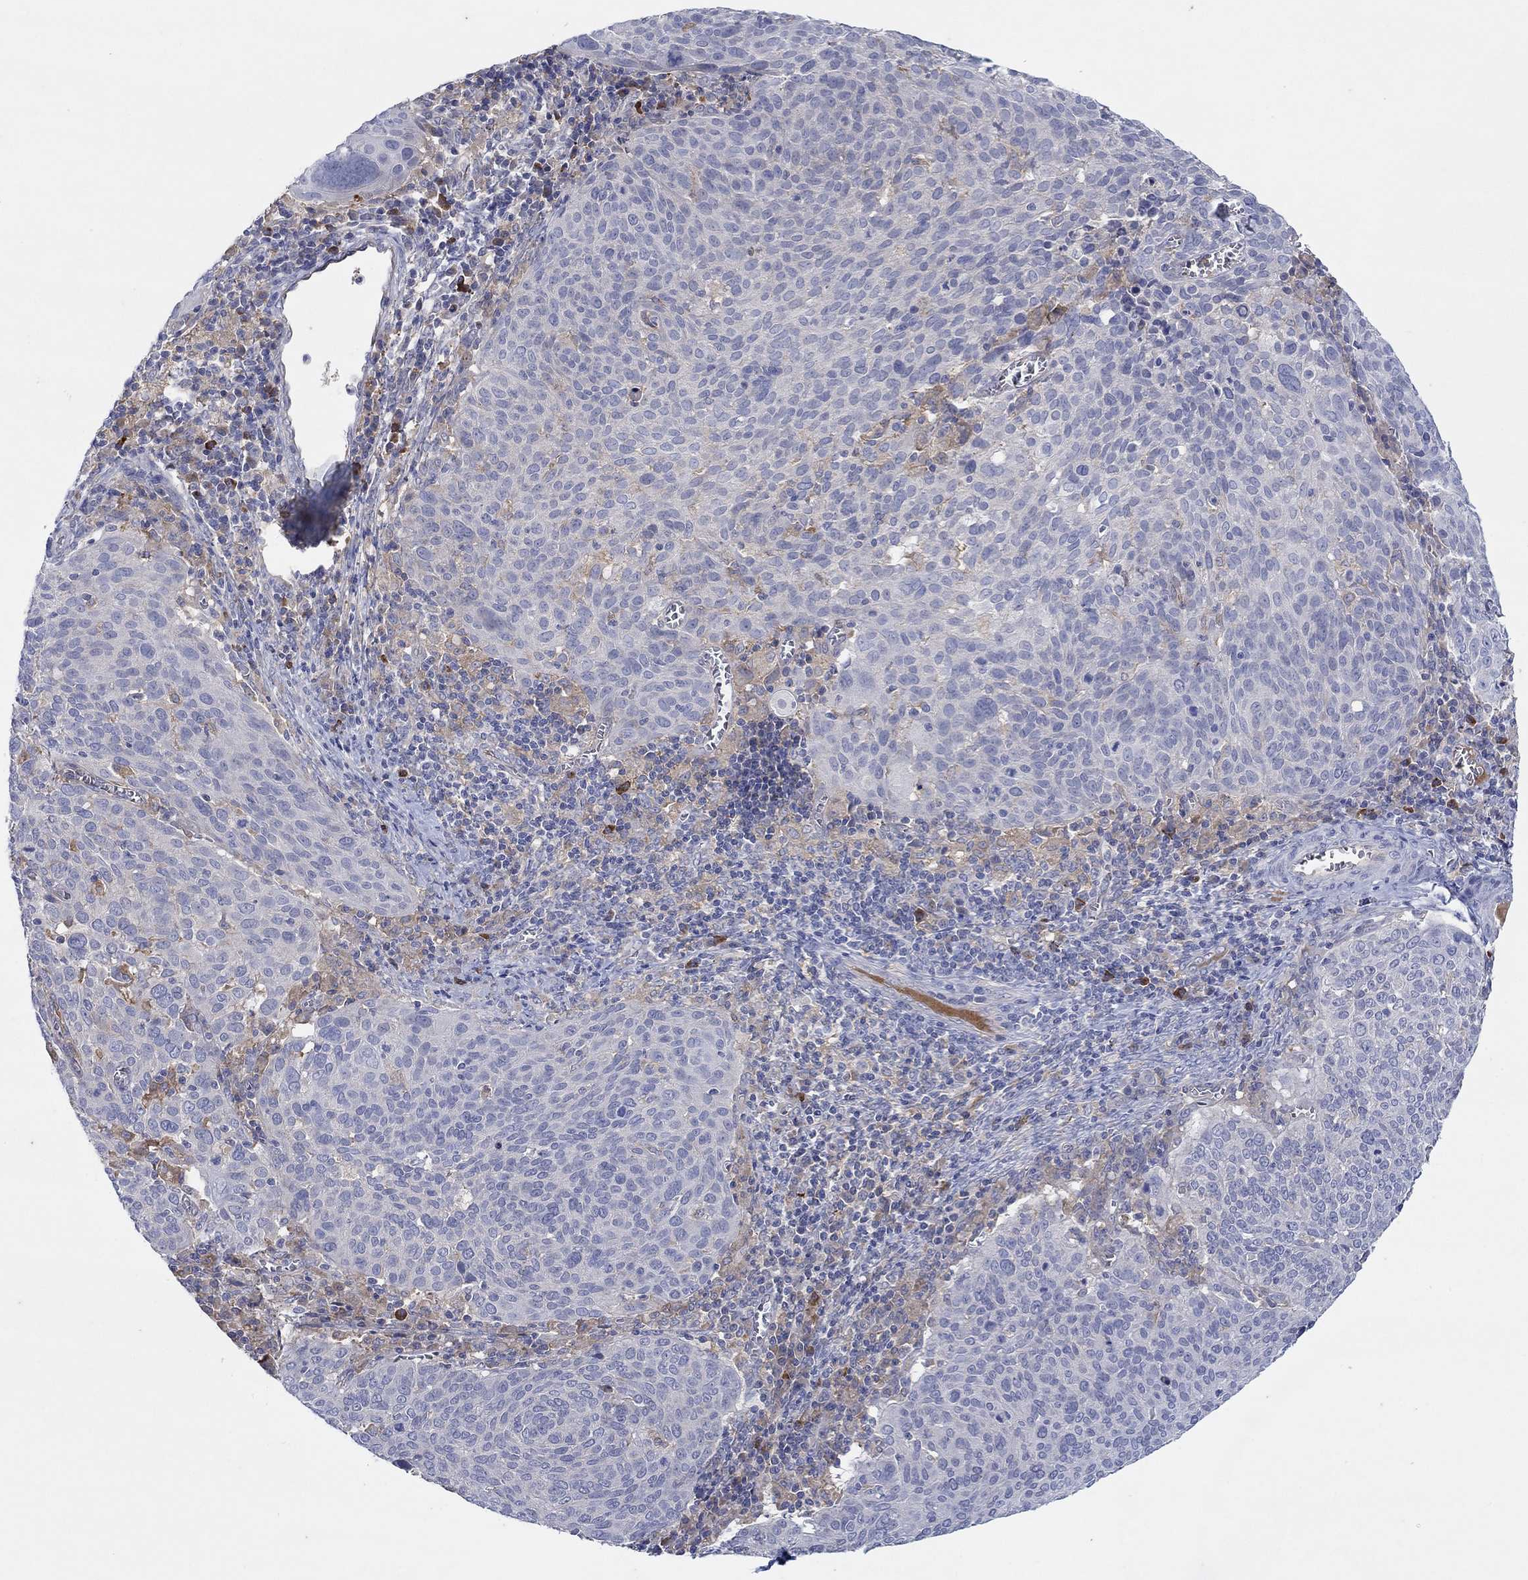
{"staining": {"intensity": "weak", "quantity": "<25%", "location": "cytoplasmic/membranous"}, "tissue": "cervical cancer", "cell_type": "Tumor cells", "image_type": "cancer", "snomed": [{"axis": "morphology", "description": "Squamous cell carcinoma, NOS"}, {"axis": "topography", "description": "Cervix"}], "caption": "Tumor cells are negative for protein expression in human cervical cancer.", "gene": "PLCL2", "patient": {"sex": "female", "age": 39}}